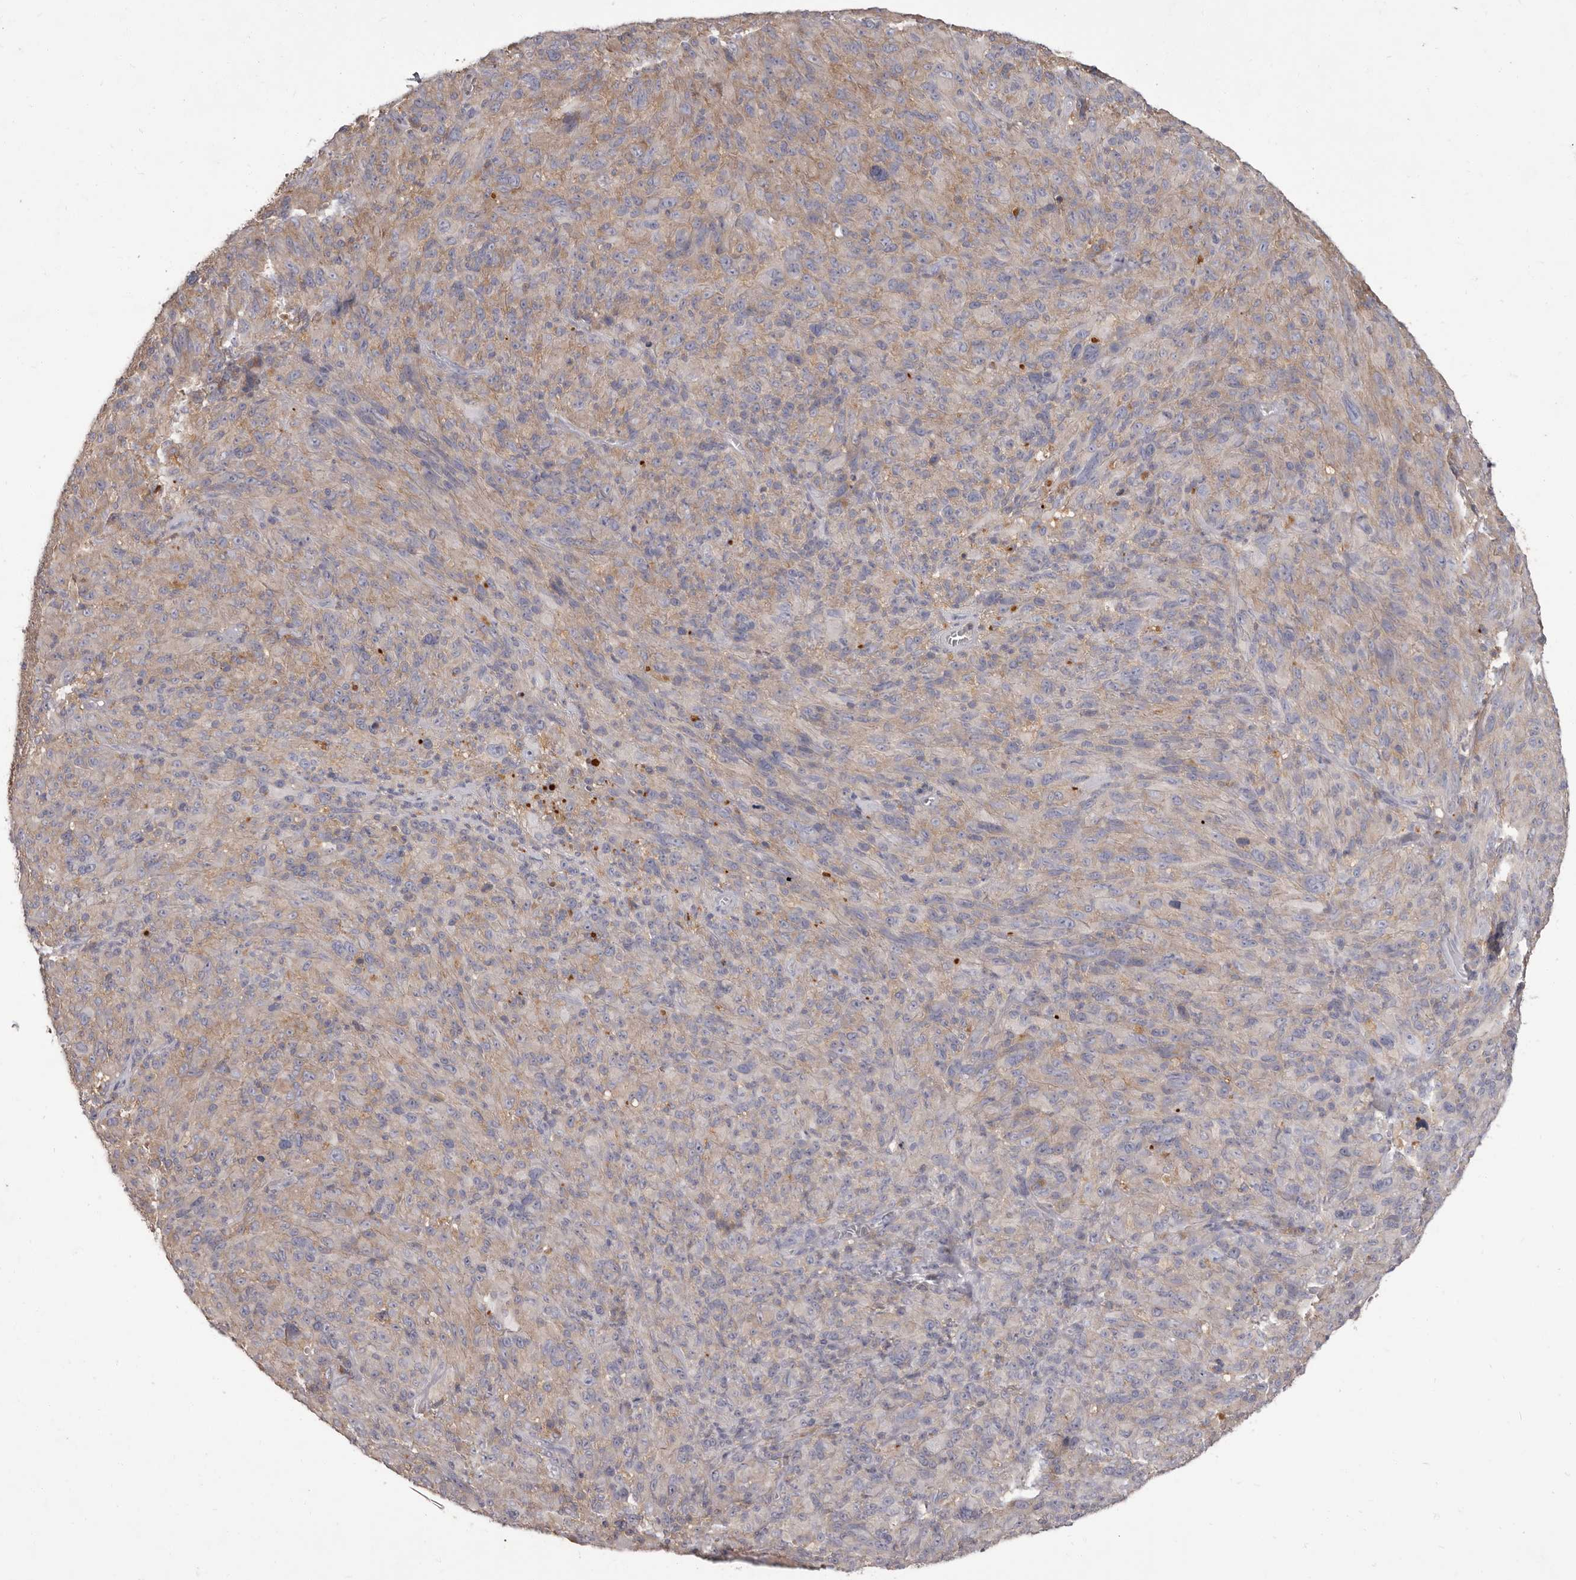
{"staining": {"intensity": "negative", "quantity": "none", "location": "none"}, "tissue": "melanoma", "cell_type": "Tumor cells", "image_type": "cancer", "snomed": [{"axis": "morphology", "description": "Malignant melanoma, NOS"}, {"axis": "topography", "description": "Skin of head"}], "caption": "A micrograph of melanoma stained for a protein exhibits no brown staining in tumor cells. (DAB (3,3'-diaminobenzidine) immunohistochemistry (IHC) with hematoxylin counter stain).", "gene": "APEH", "patient": {"sex": "male", "age": 96}}